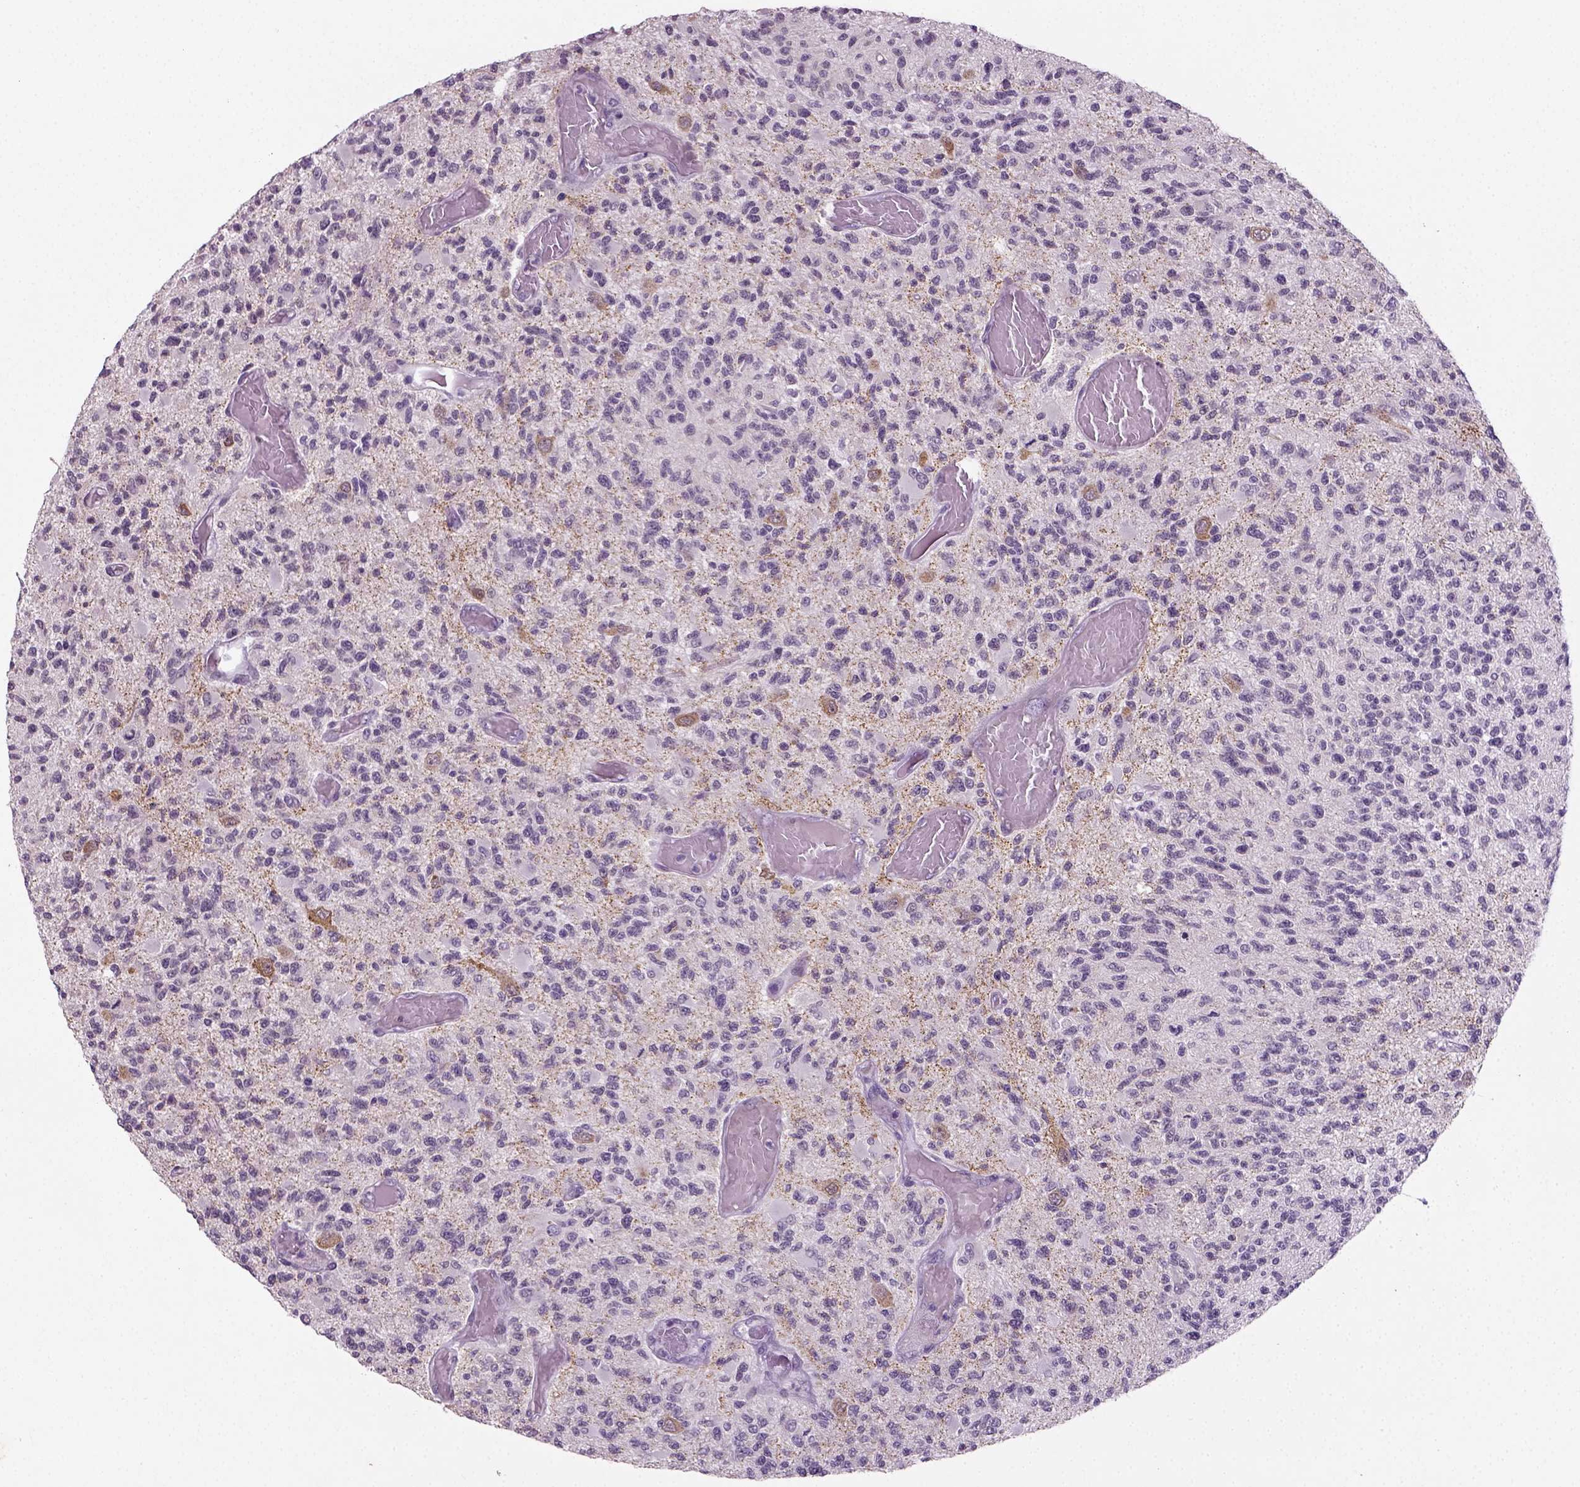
{"staining": {"intensity": "negative", "quantity": "none", "location": "none"}, "tissue": "glioma", "cell_type": "Tumor cells", "image_type": "cancer", "snomed": [{"axis": "morphology", "description": "Glioma, malignant, High grade"}, {"axis": "topography", "description": "Brain"}], "caption": "The IHC photomicrograph has no significant positivity in tumor cells of malignant high-grade glioma tissue.", "gene": "SYNGAP1", "patient": {"sex": "female", "age": 63}}